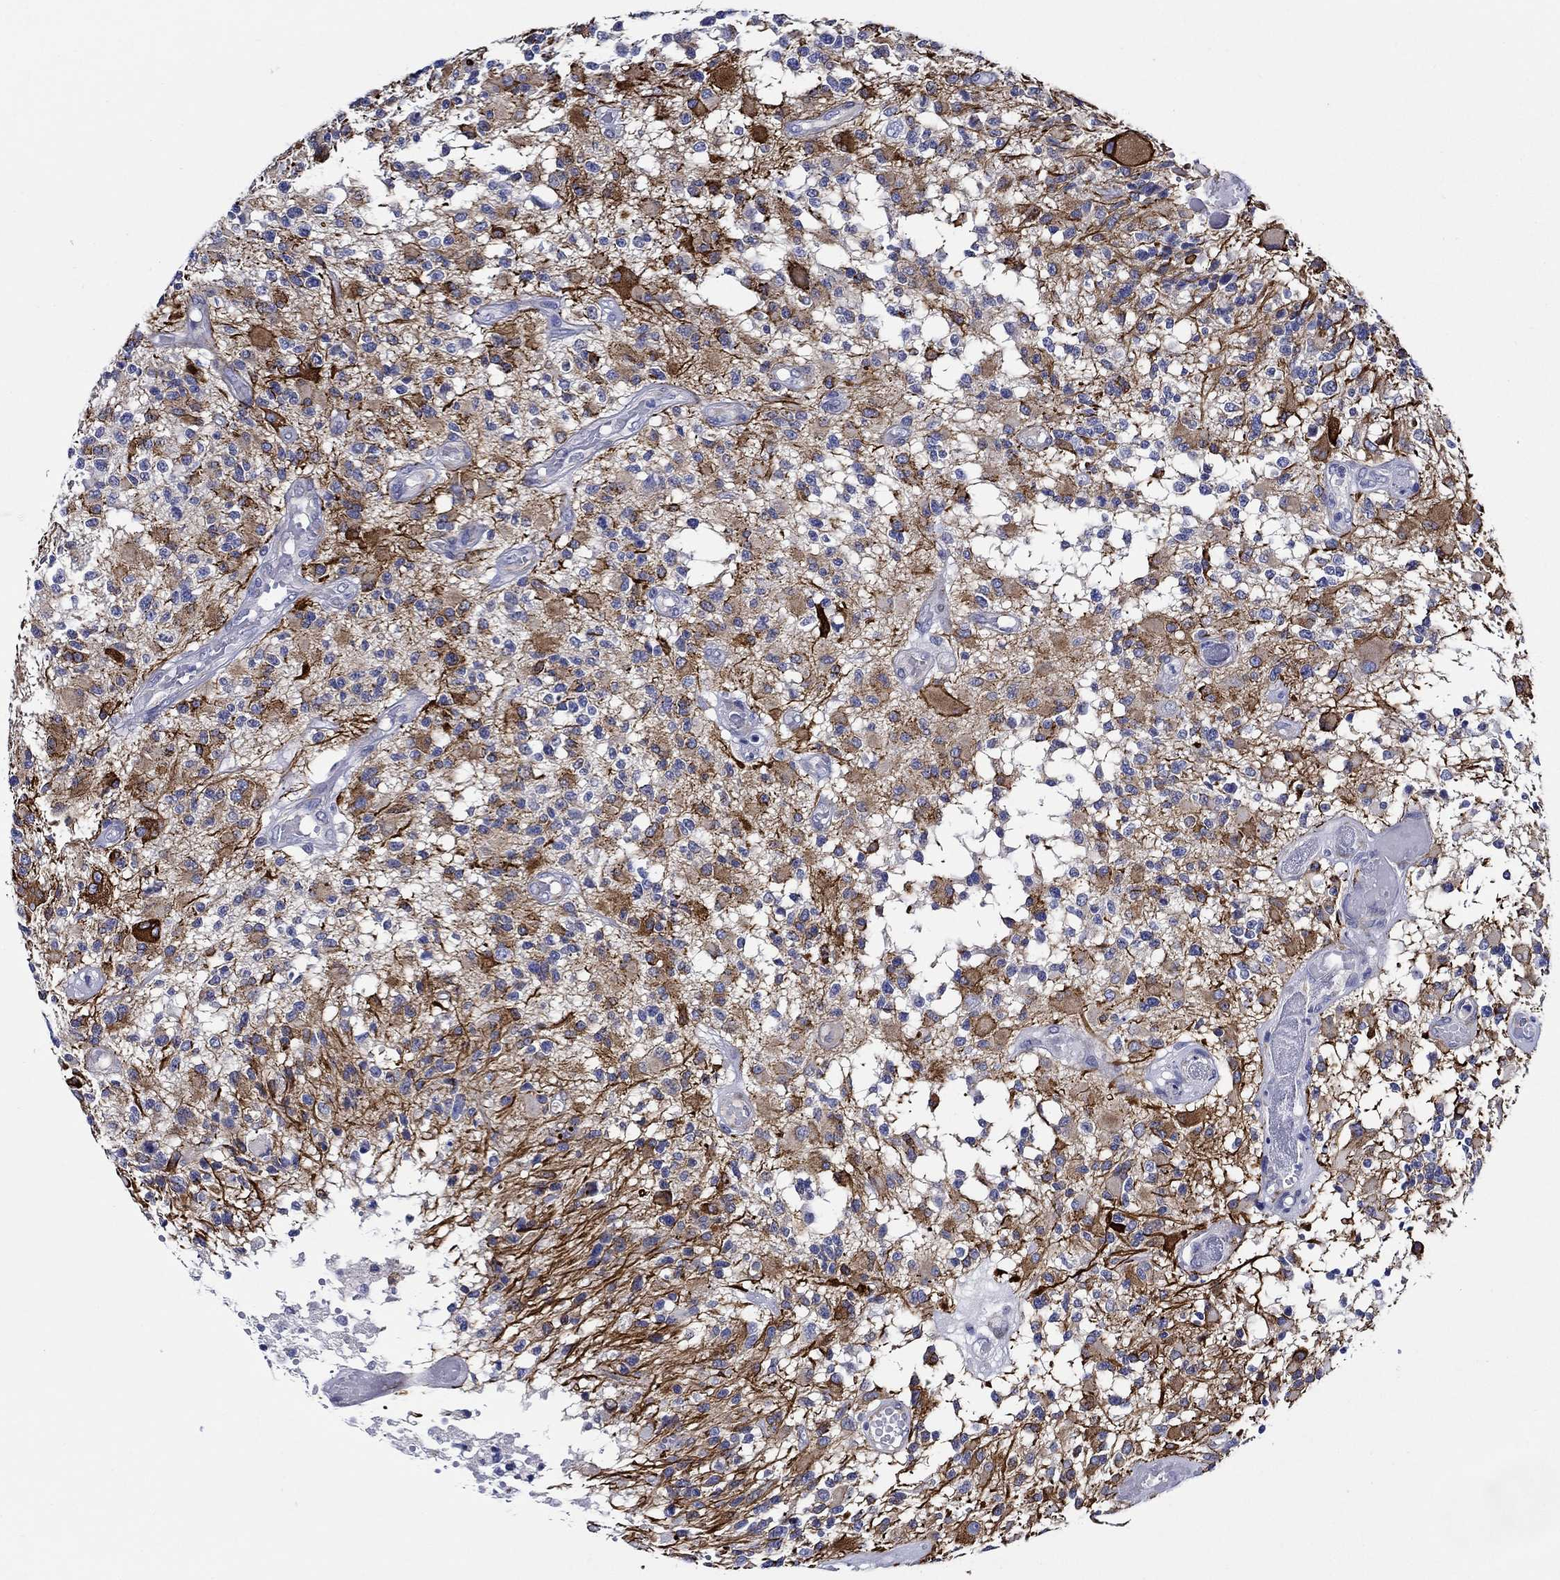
{"staining": {"intensity": "strong", "quantity": "25%-75%", "location": "cytoplasmic/membranous"}, "tissue": "glioma", "cell_type": "Tumor cells", "image_type": "cancer", "snomed": [{"axis": "morphology", "description": "Glioma, malignant, High grade"}, {"axis": "topography", "description": "Brain"}], "caption": "A high amount of strong cytoplasmic/membranous positivity is seen in about 25%-75% of tumor cells in glioma tissue. The staining was performed using DAB to visualize the protein expression in brown, while the nuclei were stained in blue with hematoxylin (Magnification: 20x).", "gene": "MC2R", "patient": {"sex": "female", "age": 63}}